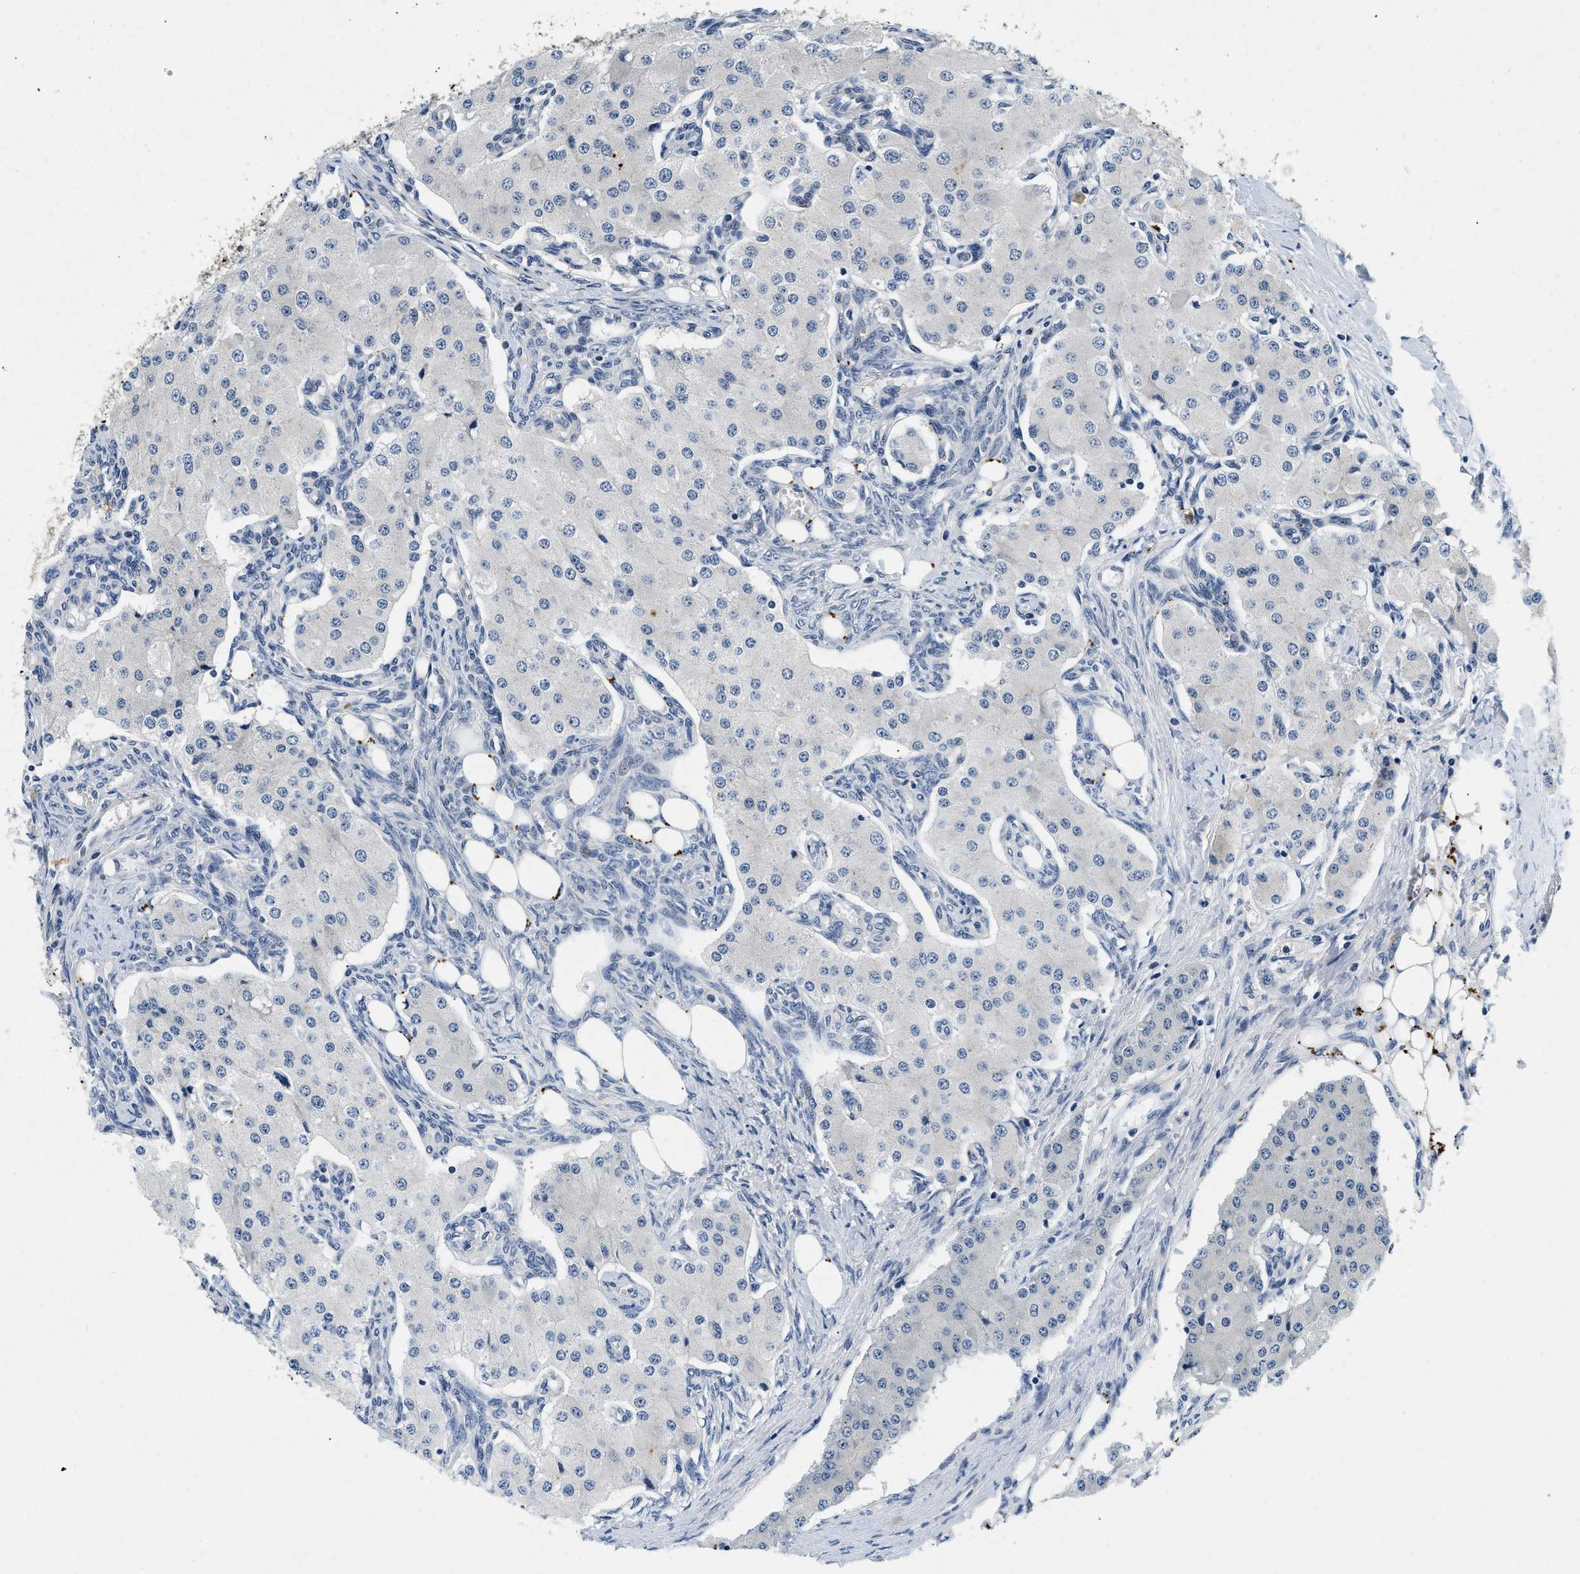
{"staining": {"intensity": "negative", "quantity": "none", "location": "none"}, "tissue": "carcinoid", "cell_type": "Tumor cells", "image_type": "cancer", "snomed": [{"axis": "morphology", "description": "Carcinoid, malignant, NOS"}, {"axis": "topography", "description": "Colon"}], "caption": "Immunohistochemistry (IHC) photomicrograph of carcinoid (malignant) stained for a protein (brown), which displays no positivity in tumor cells. Nuclei are stained in blue.", "gene": "PDP1", "patient": {"sex": "female", "age": 52}}